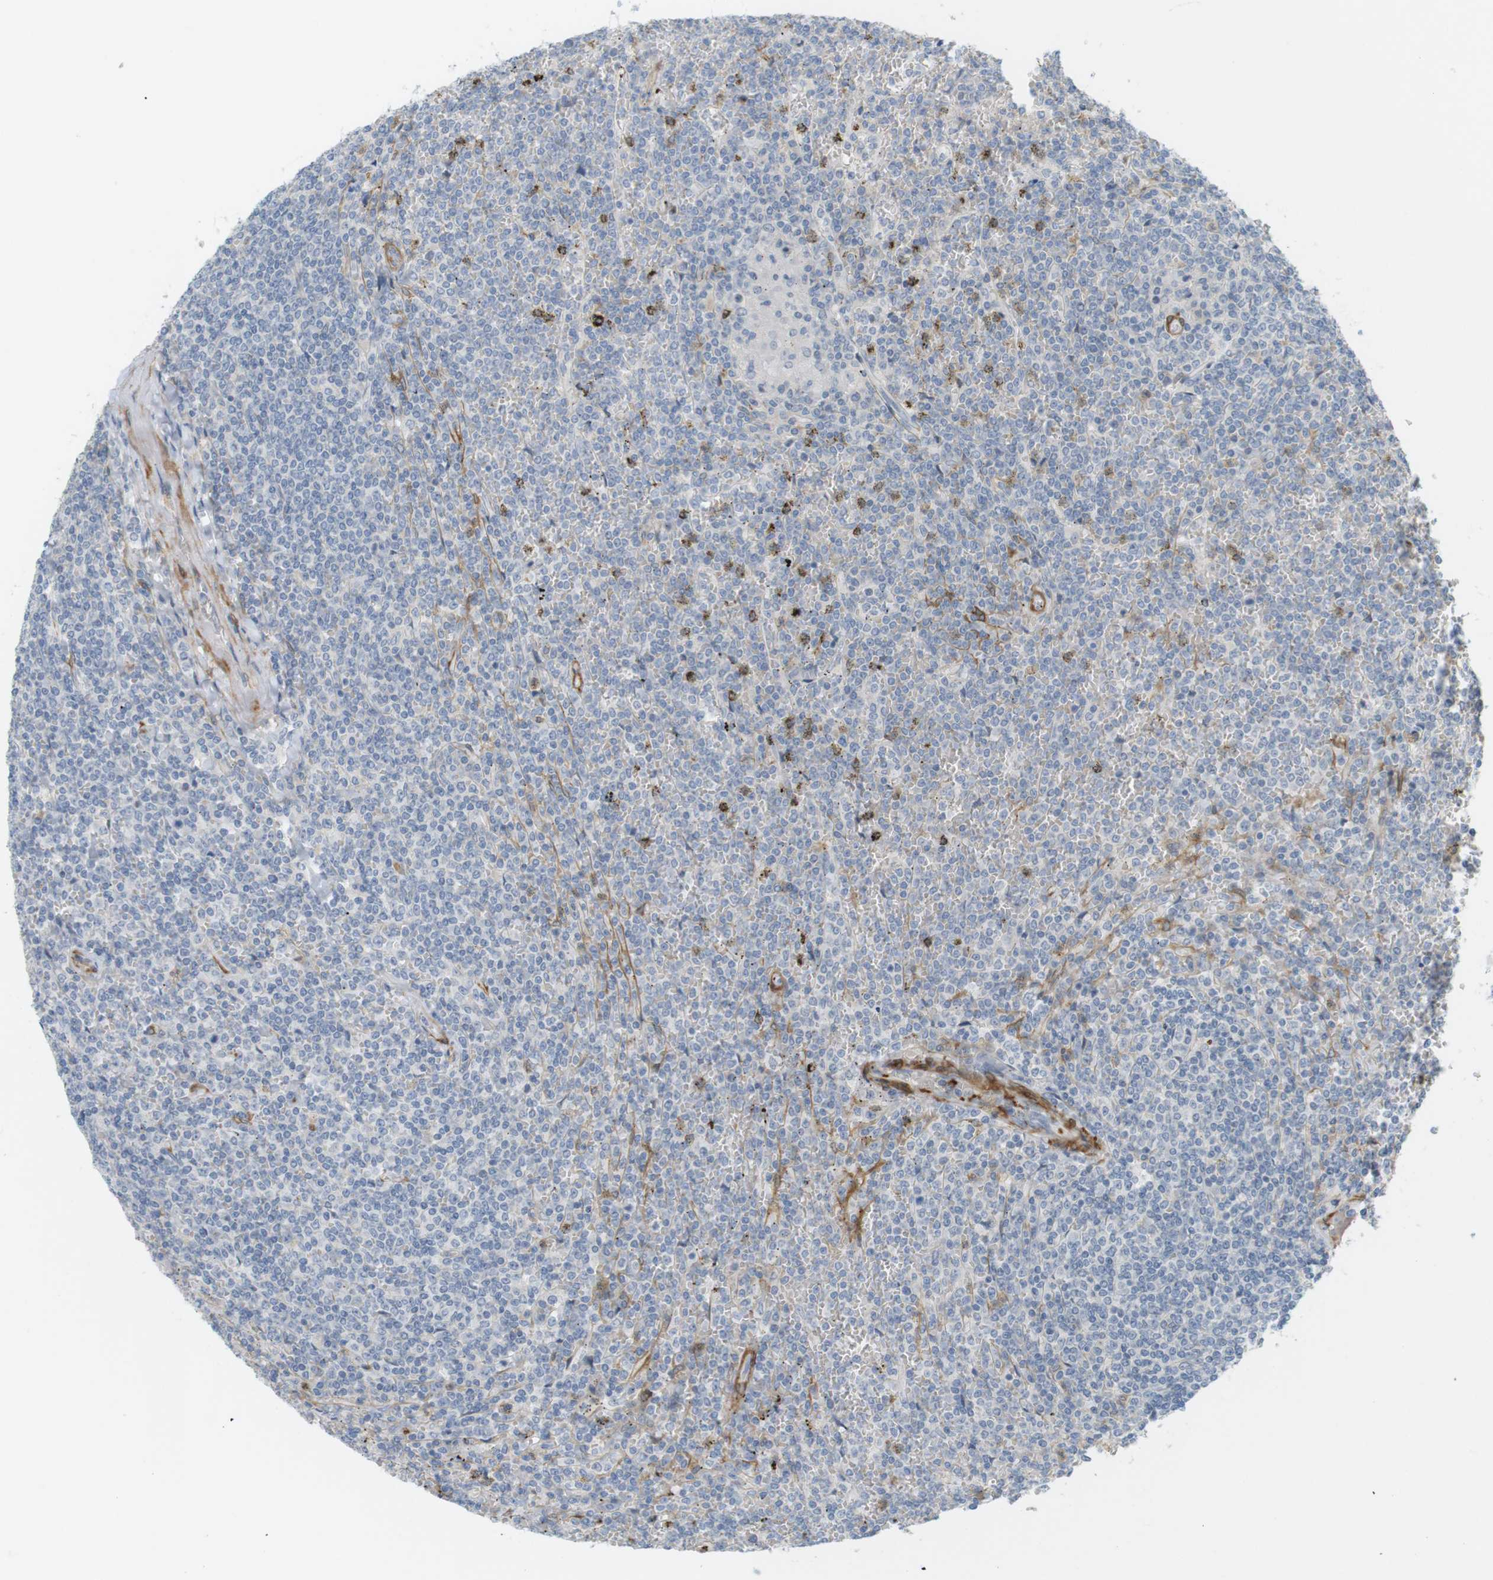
{"staining": {"intensity": "weak", "quantity": "<25%", "location": "cytoplasmic/membranous"}, "tissue": "lymphoma", "cell_type": "Tumor cells", "image_type": "cancer", "snomed": [{"axis": "morphology", "description": "Malignant lymphoma, non-Hodgkin's type, Low grade"}, {"axis": "topography", "description": "Spleen"}], "caption": "Tumor cells show no significant expression in low-grade malignant lymphoma, non-Hodgkin's type.", "gene": "PDE3A", "patient": {"sex": "female", "age": 19}}